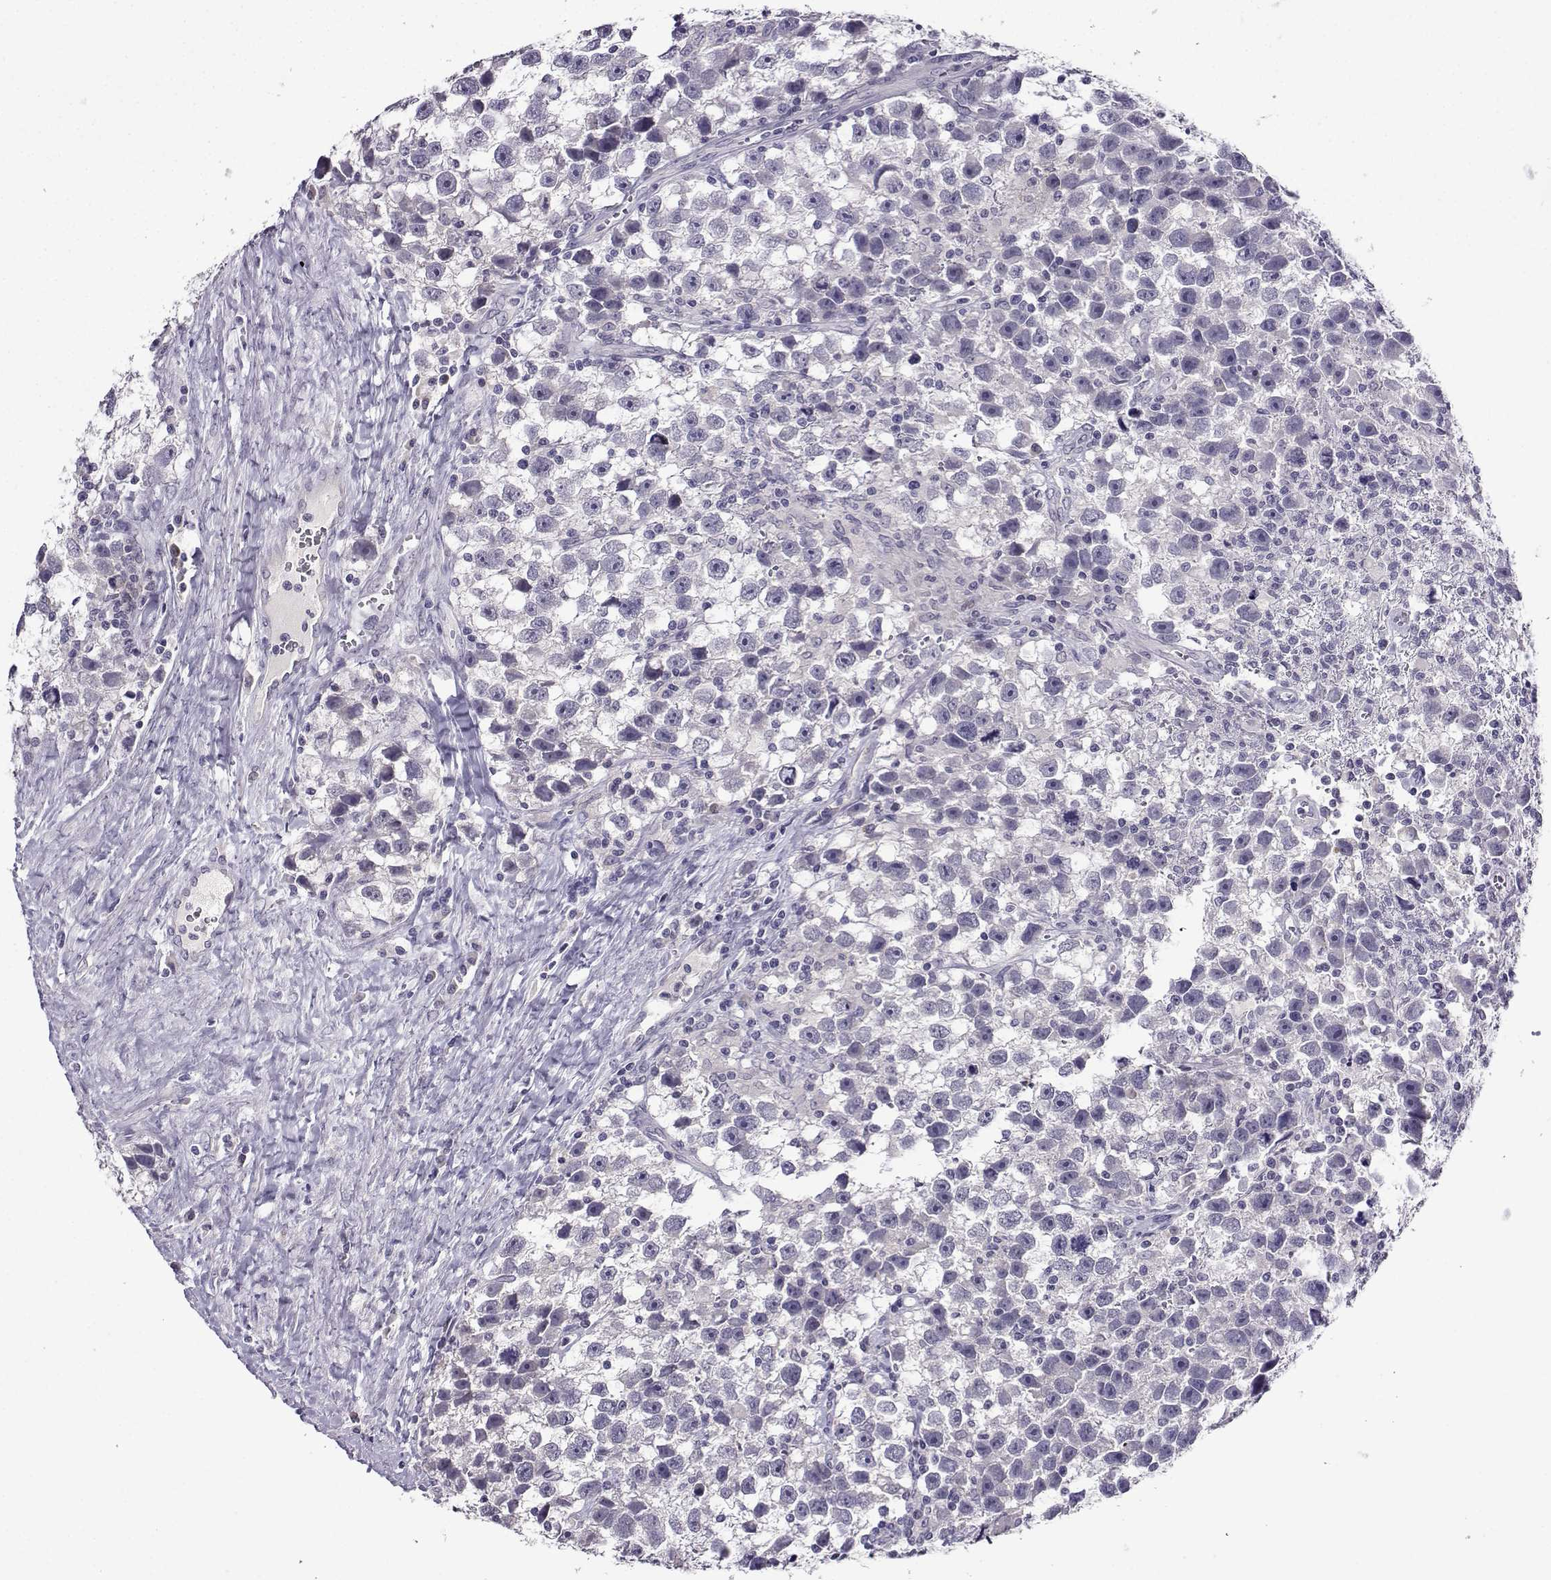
{"staining": {"intensity": "negative", "quantity": "none", "location": "none"}, "tissue": "testis cancer", "cell_type": "Tumor cells", "image_type": "cancer", "snomed": [{"axis": "morphology", "description": "Seminoma, NOS"}, {"axis": "topography", "description": "Testis"}], "caption": "An immunohistochemistry (IHC) photomicrograph of testis cancer is shown. There is no staining in tumor cells of testis cancer. (DAB immunohistochemistry with hematoxylin counter stain).", "gene": "CRYBB1", "patient": {"sex": "male", "age": 43}}